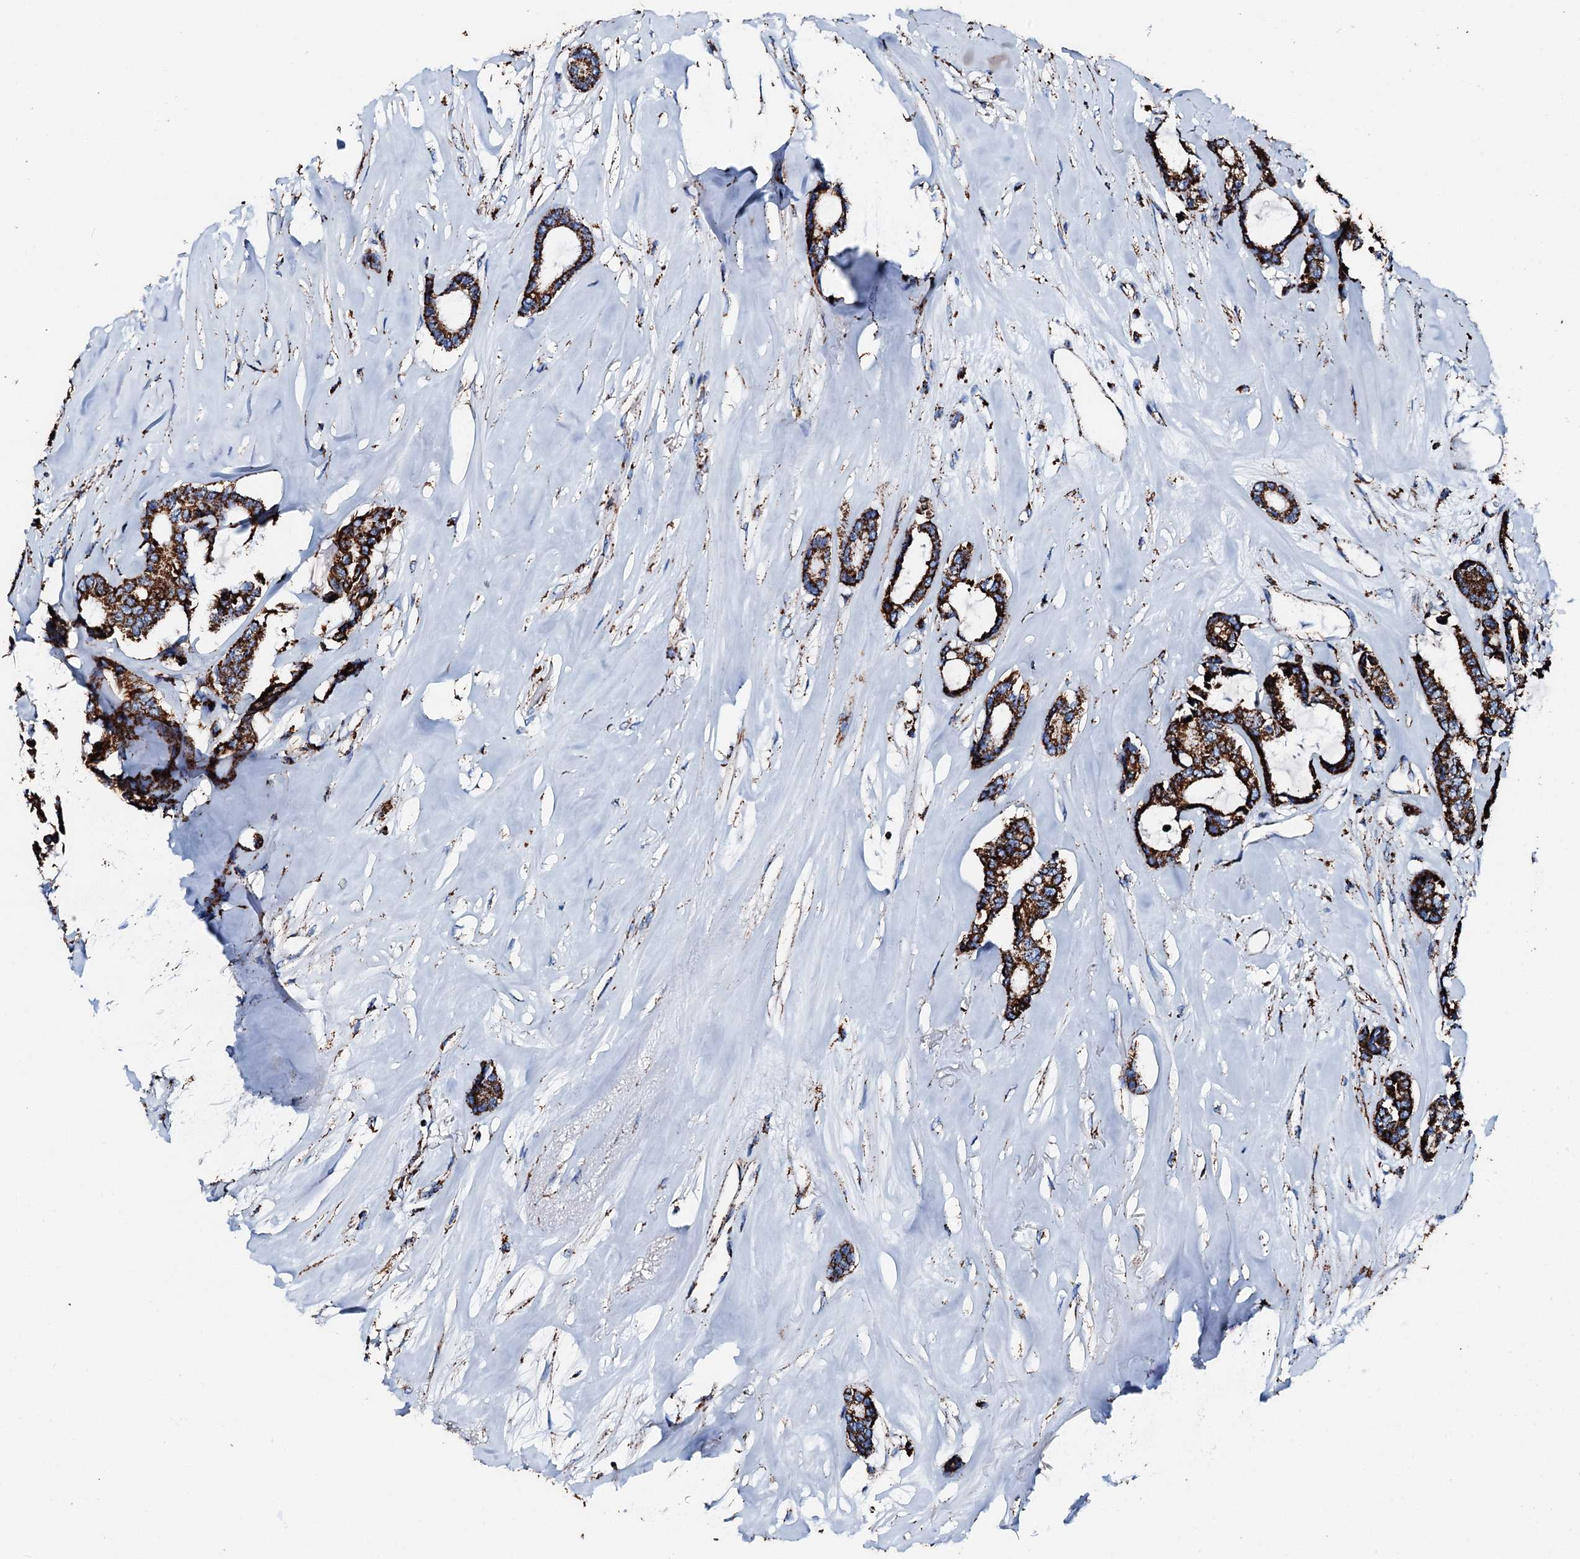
{"staining": {"intensity": "strong", "quantity": ">75%", "location": "cytoplasmic/membranous"}, "tissue": "breast cancer", "cell_type": "Tumor cells", "image_type": "cancer", "snomed": [{"axis": "morphology", "description": "Duct carcinoma"}, {"axis": "topography", "description": "Breast"}], "caption": "This is a histology image of immunohistochemistry staining of breast cancer (invasive ductal carcinoma), which shows strong positivity in the cytoplasmic/membranous of tumor cells.", "gene": "HADH", "patient": {"sex": "female", "age": 87}}